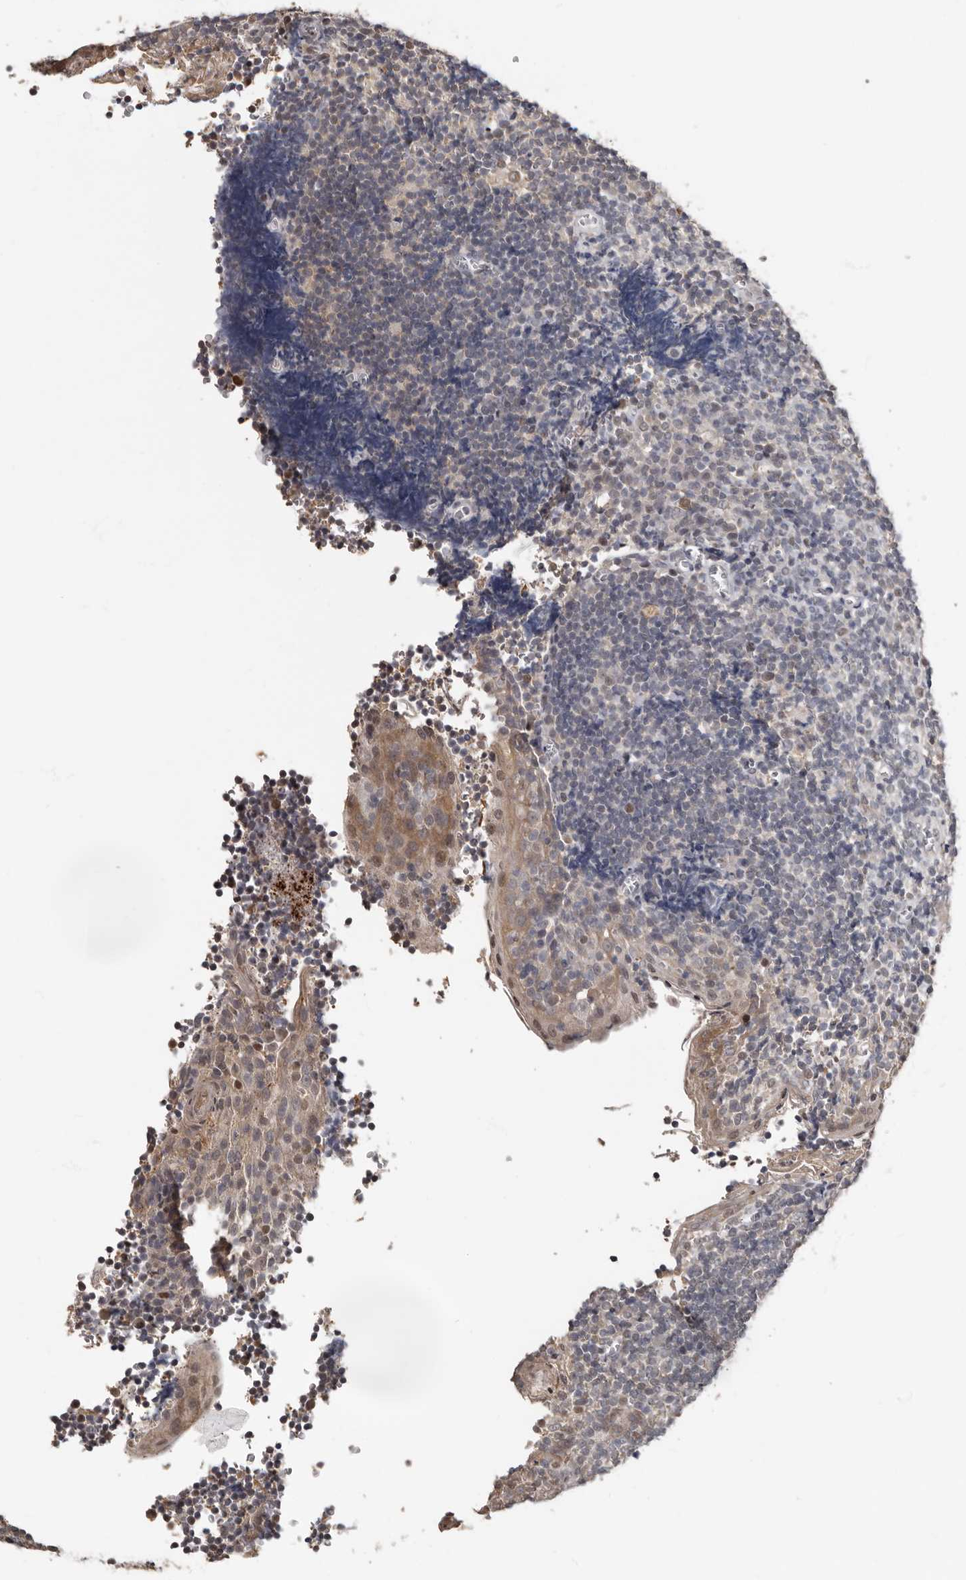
{"staining": {"intensity": "moderate", "quantity": "<25%", "location": "cytoplasmic/membranous"}, "tissue": "tonsil", "cell_type": "Germinal center cells", "image_type": "normal", "snomed": [{"axis": "morphology", "description": "Normal tissue, NOS"}, {"axis": "topography", "description": "Tonsil"}], "caption": "The image shows a brown stain indicating the presence of a protein in the cytoplasmic/membranous of germinal center cells in tonsil. (Brightfield microscopy of DAB IHC at high magnification).", "gene": "LRGUK", "patient": {"sex": "male", "age": 27}}